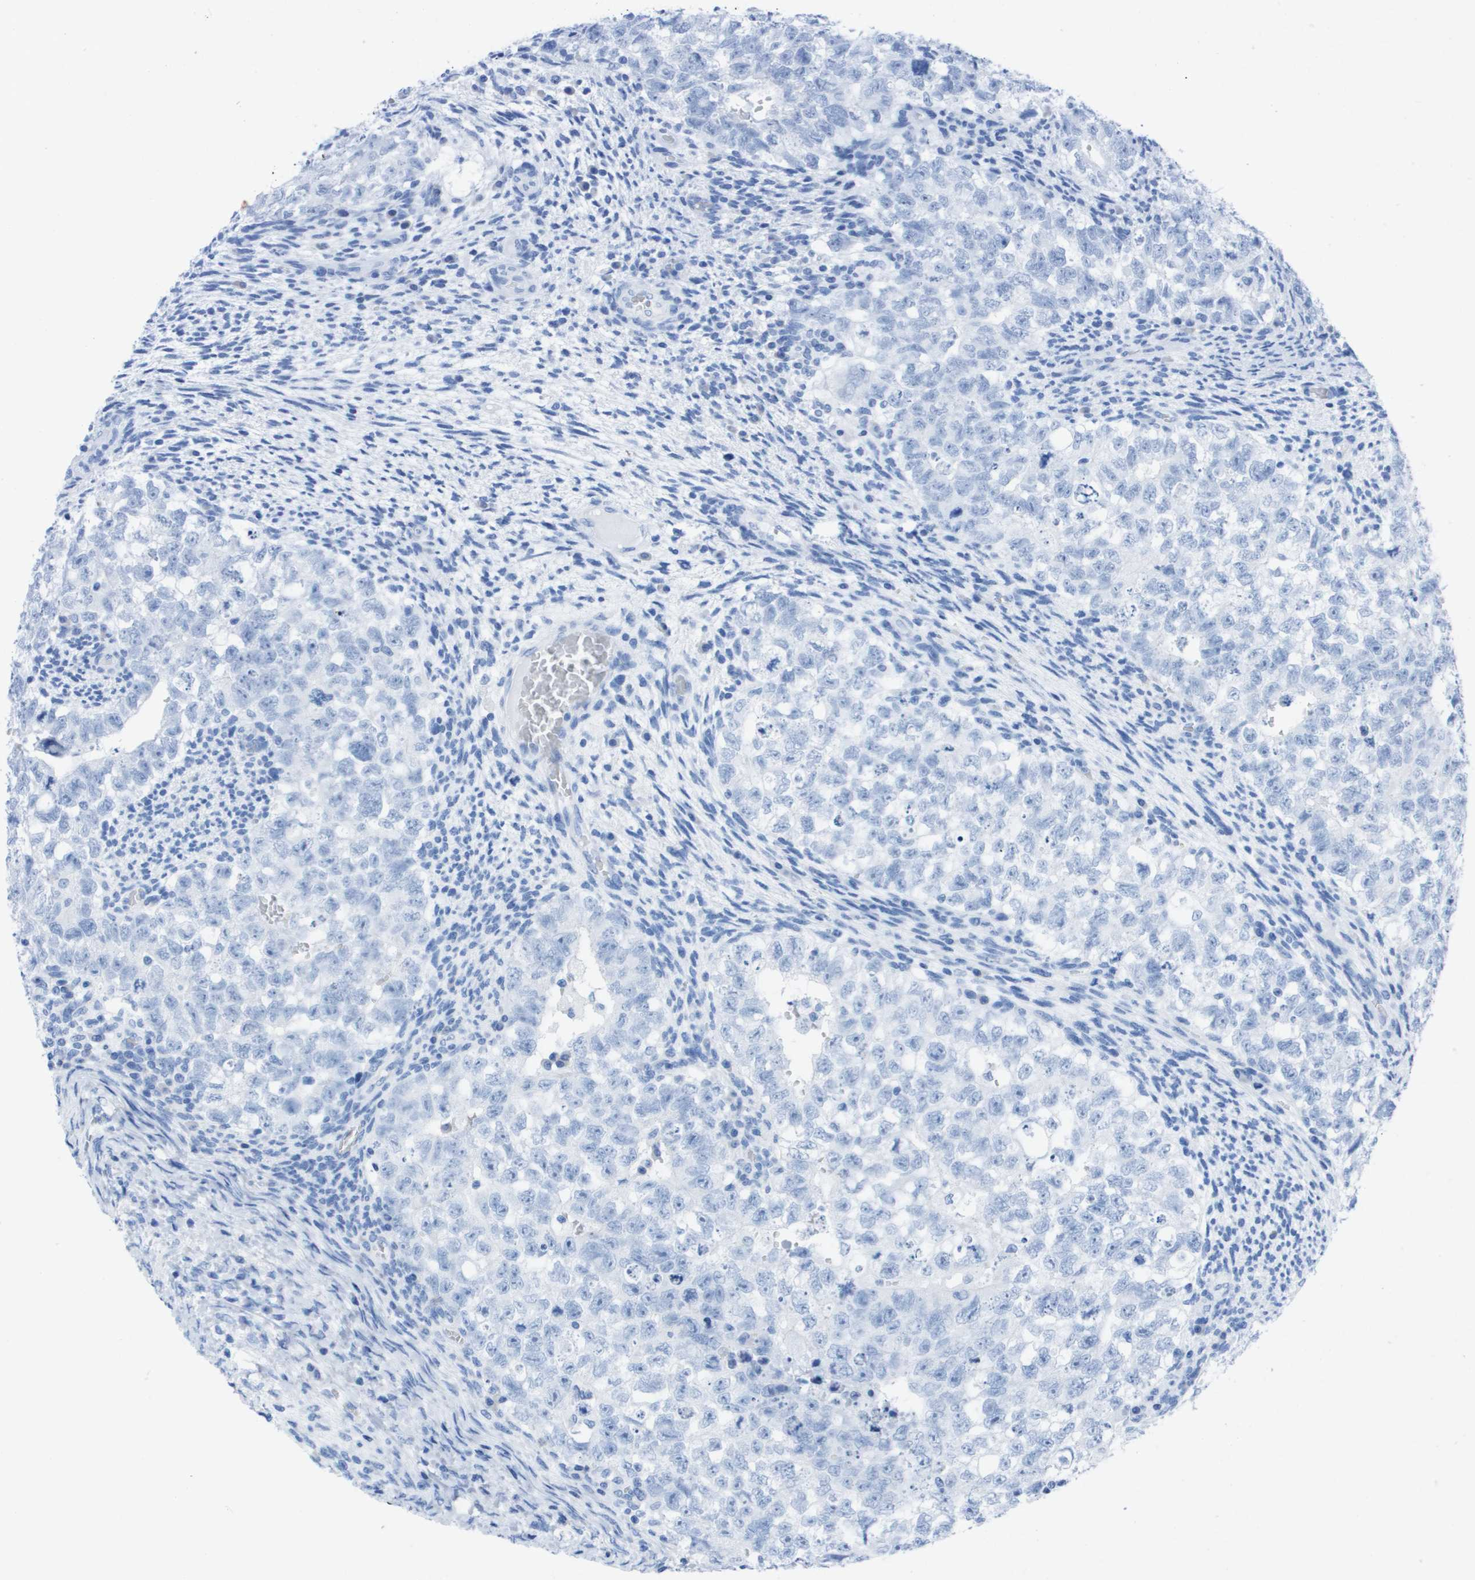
{"staining": {"intensity": "negative", "quantity": "none", "location": "none"}, "tissue": "testis cancer", "cell_type": "Tumor cells", "image_type": "cancer", "snomed": [{"axis": "morphology", "description": "Seminoma, NOS"}, {"axis": "morphology", "description": "Carcinoma, Embryonal, NOS"}, {"axis": "topography", "description": "Testis"}], "caption": "This is a histopathology image of immunohistochemistry staining of testis cancer, which shows no positivity in tumor cells.", "gene": "KCNA3", "patient": {"sex": "male", "age": 38}}